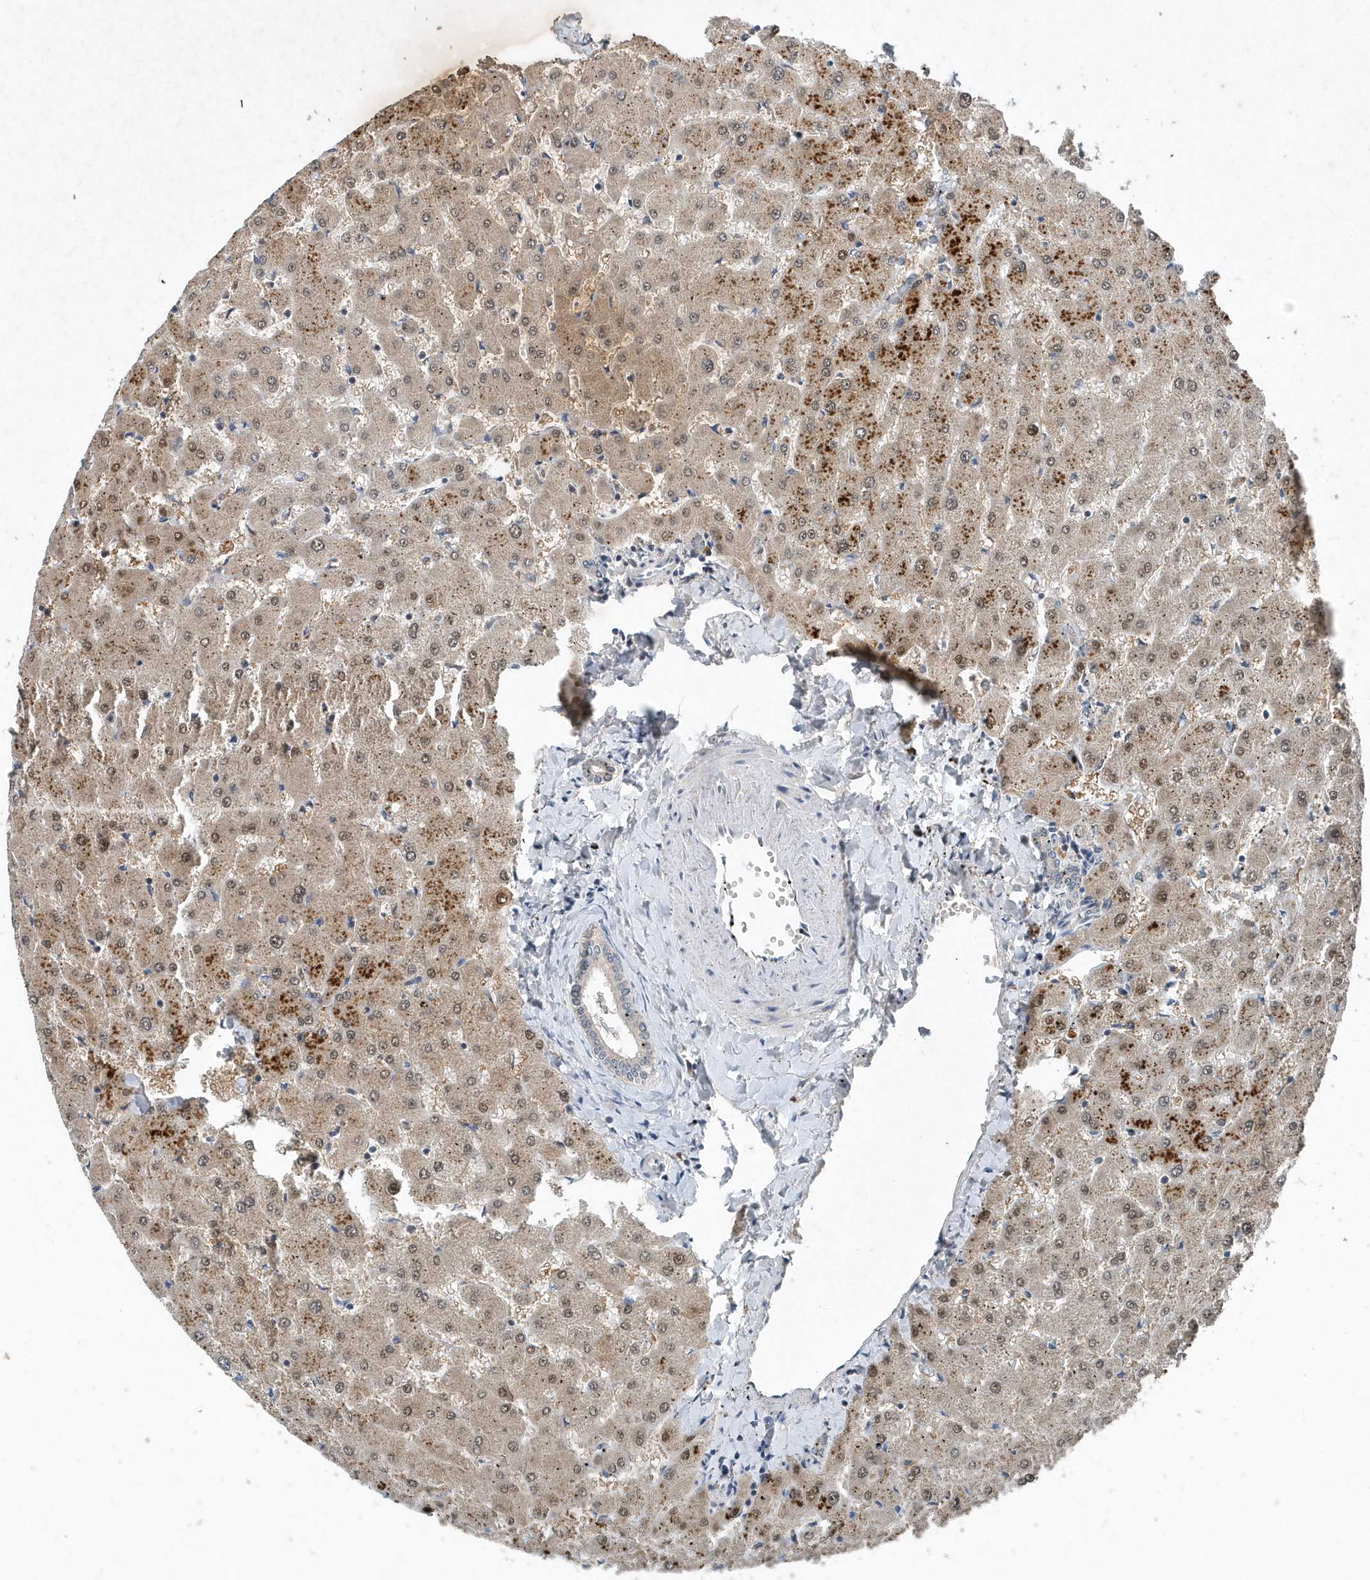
{"staining": {"intensity": "negative", "quantity": "none", "location": "none"}, "tissue": "liver", "cell_type": "Cholangiocytes", "image_type": "normal", "snomed": [{"axis": "morphology", "description": "Normal tissue, NOS"}, {"axis": "topography", "description": "Liver"}], "caption": "Immunohistochemistry (IHC) photomicrograph of normal liver: human liver stained with DAB reveals no significant protein staining in cholangiocytes.", "gene": "SCFD2", "patient": {"sex": "female", "age": 63}}